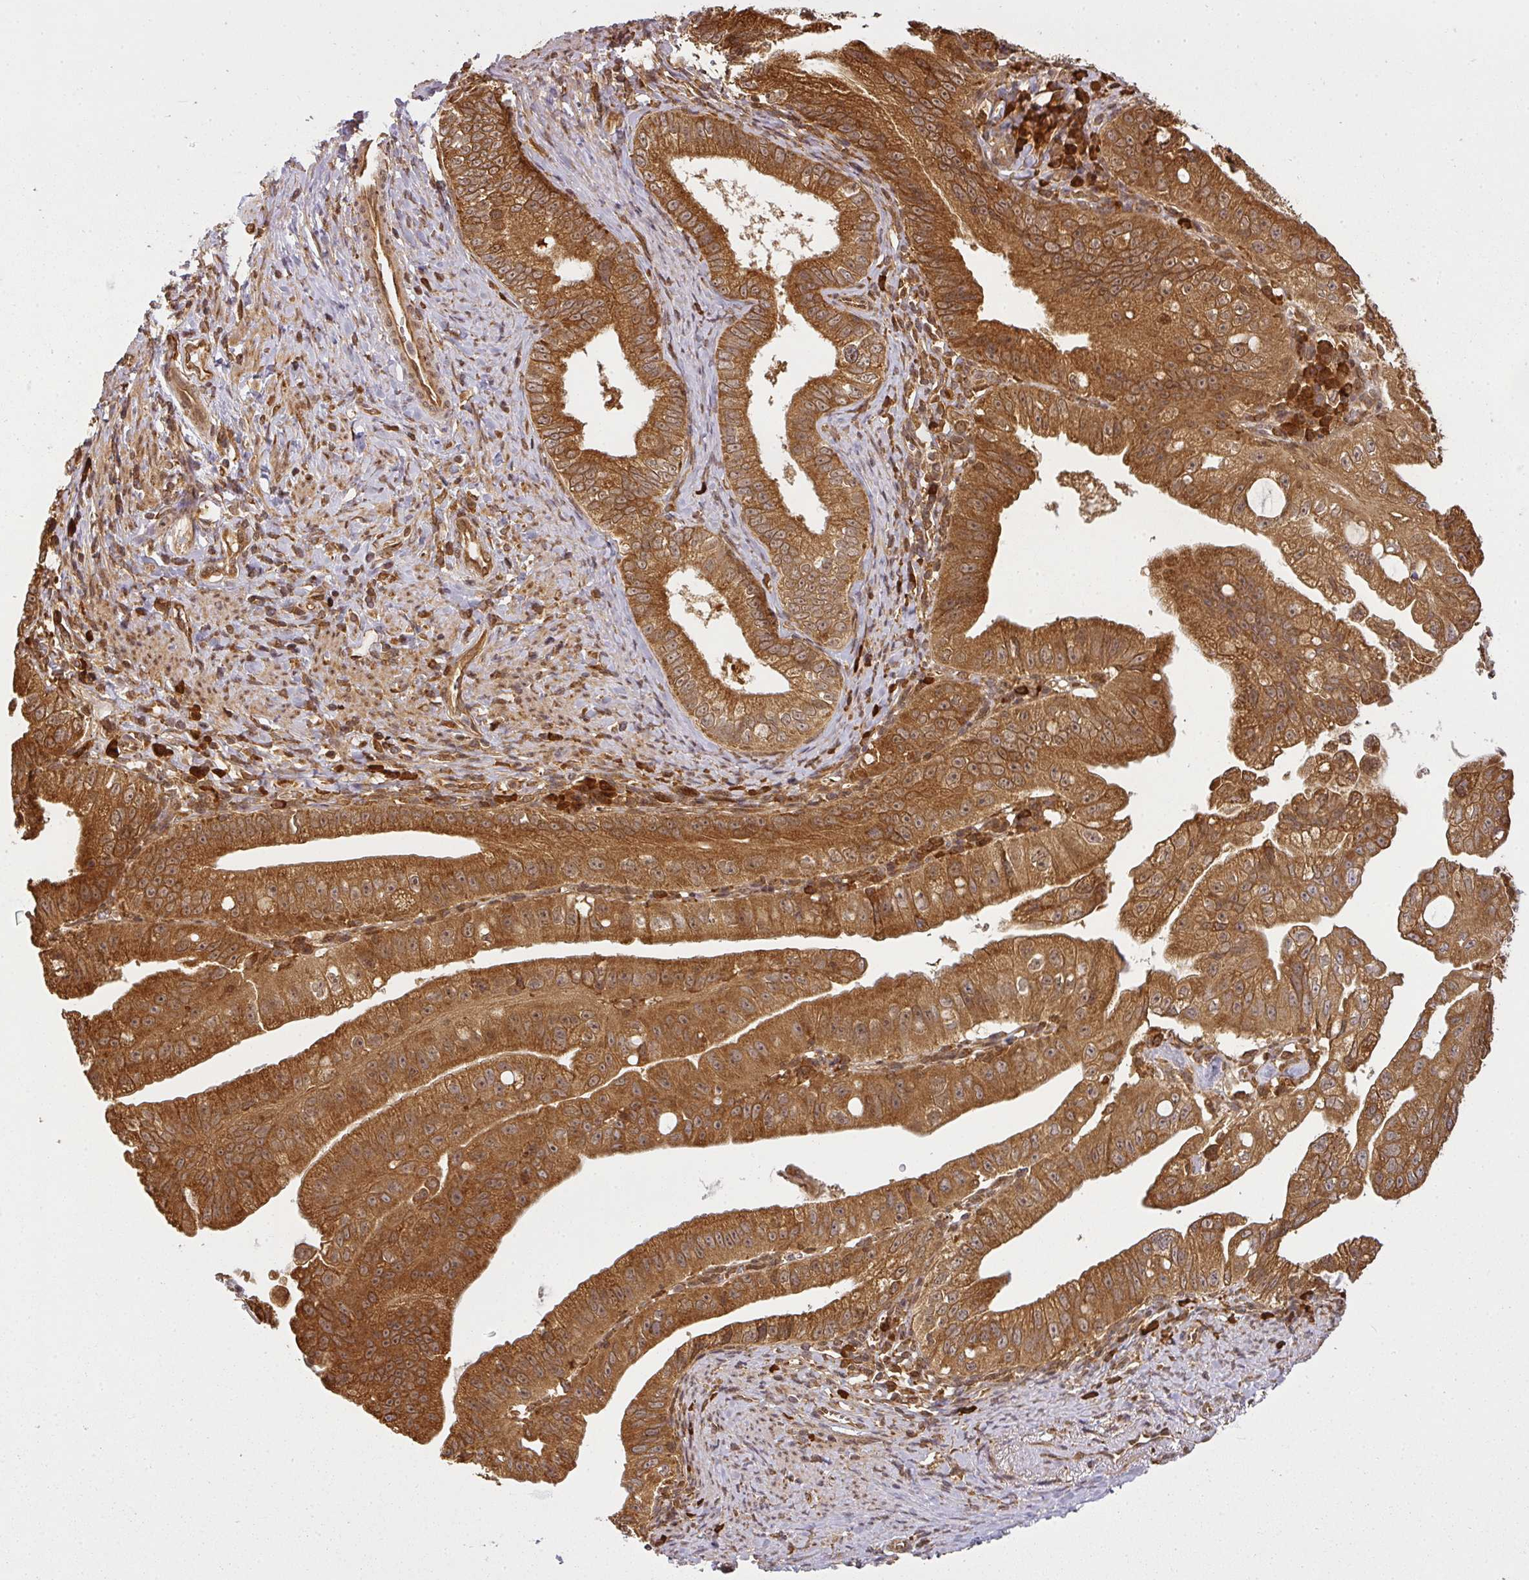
{"staining": {"intensity": "strong", "quantity": ">75%", "location": "cytoplasmic/membranous"}, "tissue": "pancreatic cancer", "cell_type": "Tumor cells", "image_type": "cancer", "snomed": [{"axis": "morphology", "description": "Adenocarcinoma, NOS"}, {"axis": "topography", "description": "Pancreas"}], "caption": "Pancreatic cancer stained with a brown dye exhibits strong cytoplasmic/membranous positive staining in approximately >75% of tumor cells.", "gene": "PPP6R3", "patient": {"sex": "male", "age": 70}}